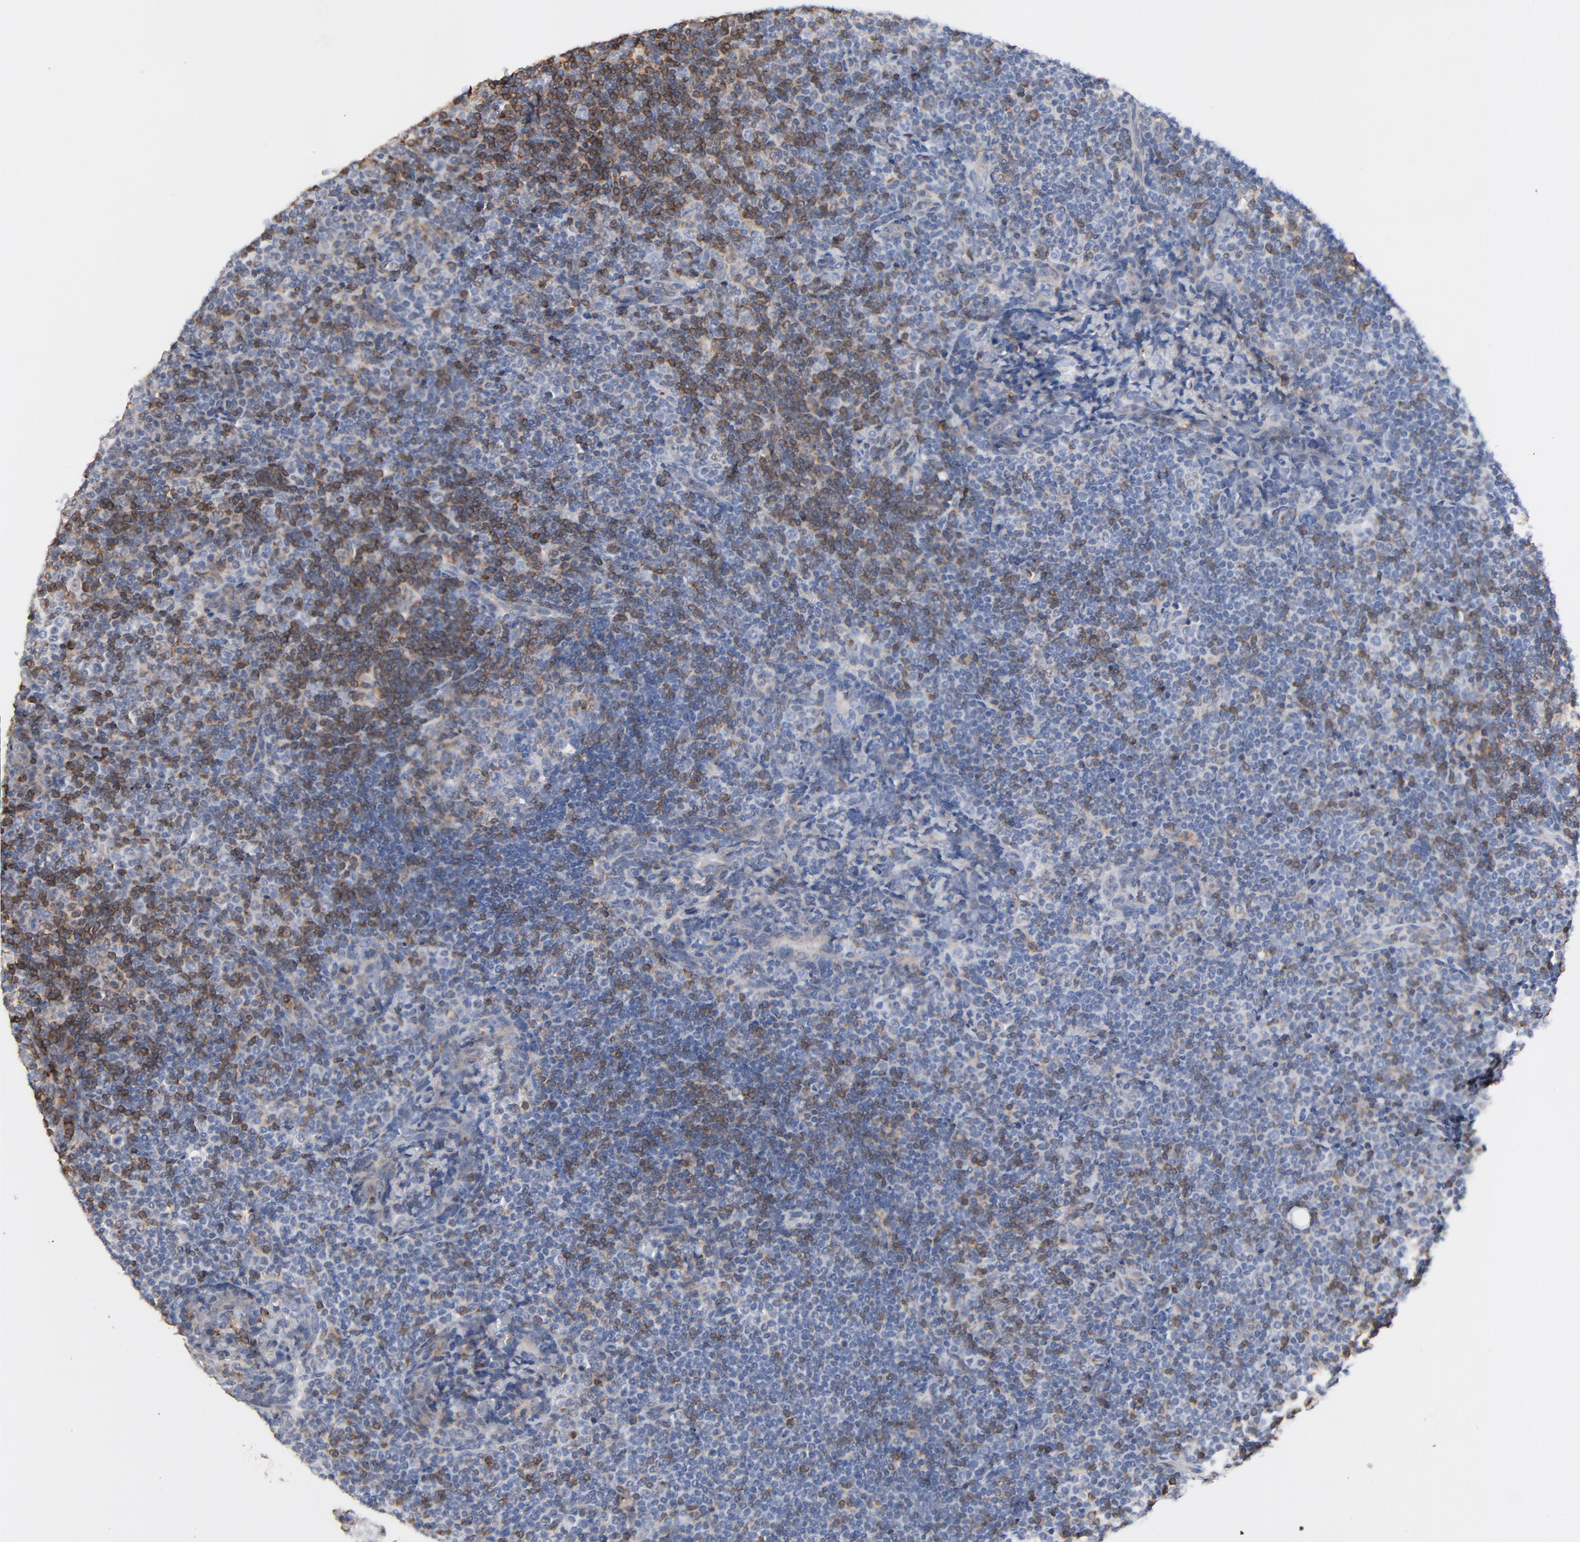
{"staining": {"intensity": "moderate", "quantity": "<25%", "location": "none"}, "tissue": "lymph node", "cell_type": "Germinal center cells", "image_type": "normal", "snomed": [{"axis": "morphology", "description": "Normal tissue, NOS"}, {"axis": "morphology", "description": "Uncertain malignant potential"}, {"axis": "topography", "description": "Lymph node"}, {"axis": "topography", "description": "Salivary gland, NOS"}], "caption": "Lymph node was stained to show a protein in brown. There is low levels of moderate None staining in about <25% of germinal center cells. (IHC, brightfield microscopy, high magnification).", "gene": "SKAP1", "patient": {"sex": "female", "age": 51}}